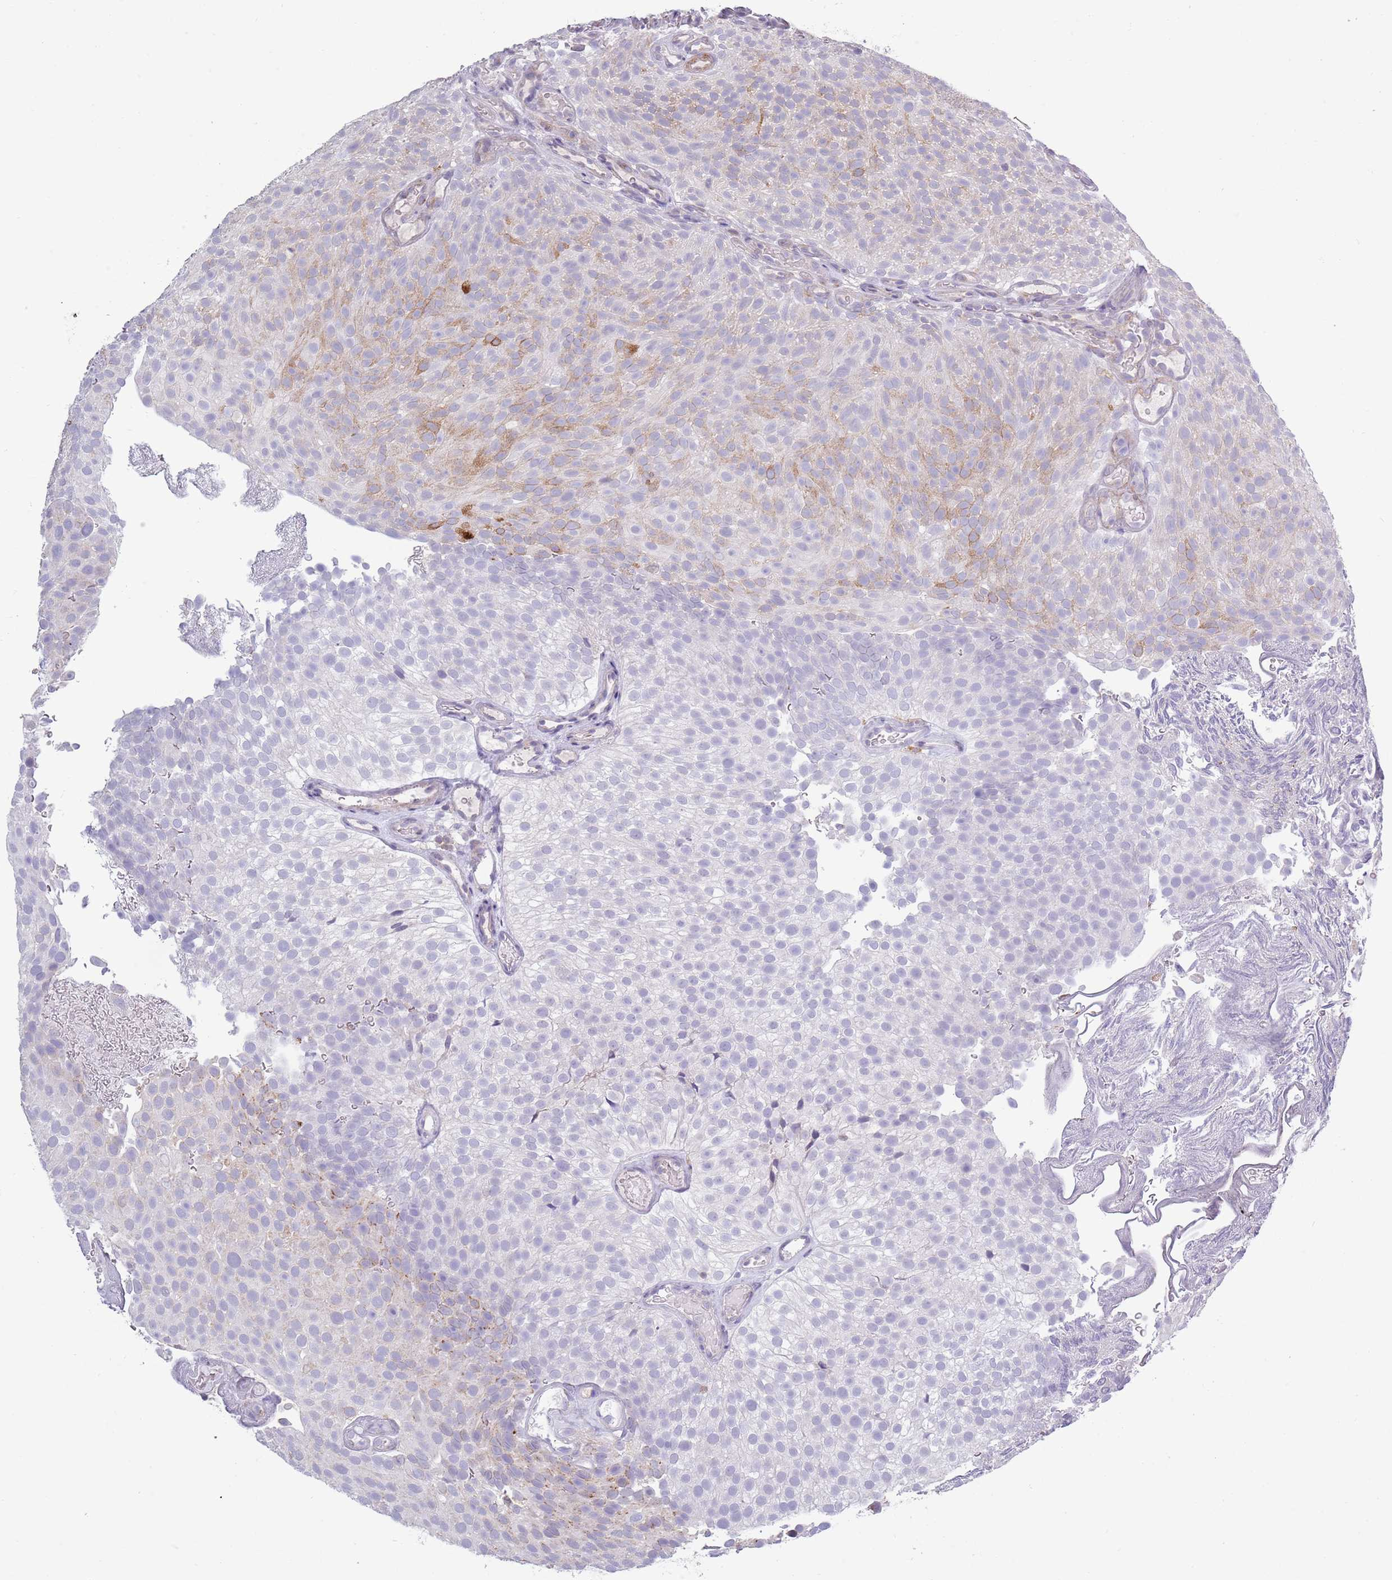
{"staining": {"intensity": "weak", "quantity": "<25%", "location": "cytoplasmic/membranous"}, "tissue": "urothelial cancer", "cell_type": "Tumor cells", "image_type": "cancer", "snomed": [{"axis": "morphology", "description": "Urothelial carcinoma, Low grade"}, {"axis": "topography", "description": "Urinary bladder"}], "caption": "A high-resolution photomicrograph shows IHC staining of low-grade urothelial carcinoma, which displays no significant expression in tumor cells.", "gene": "ACSBG1", "patient": {"sex": "male", "age": 78}}